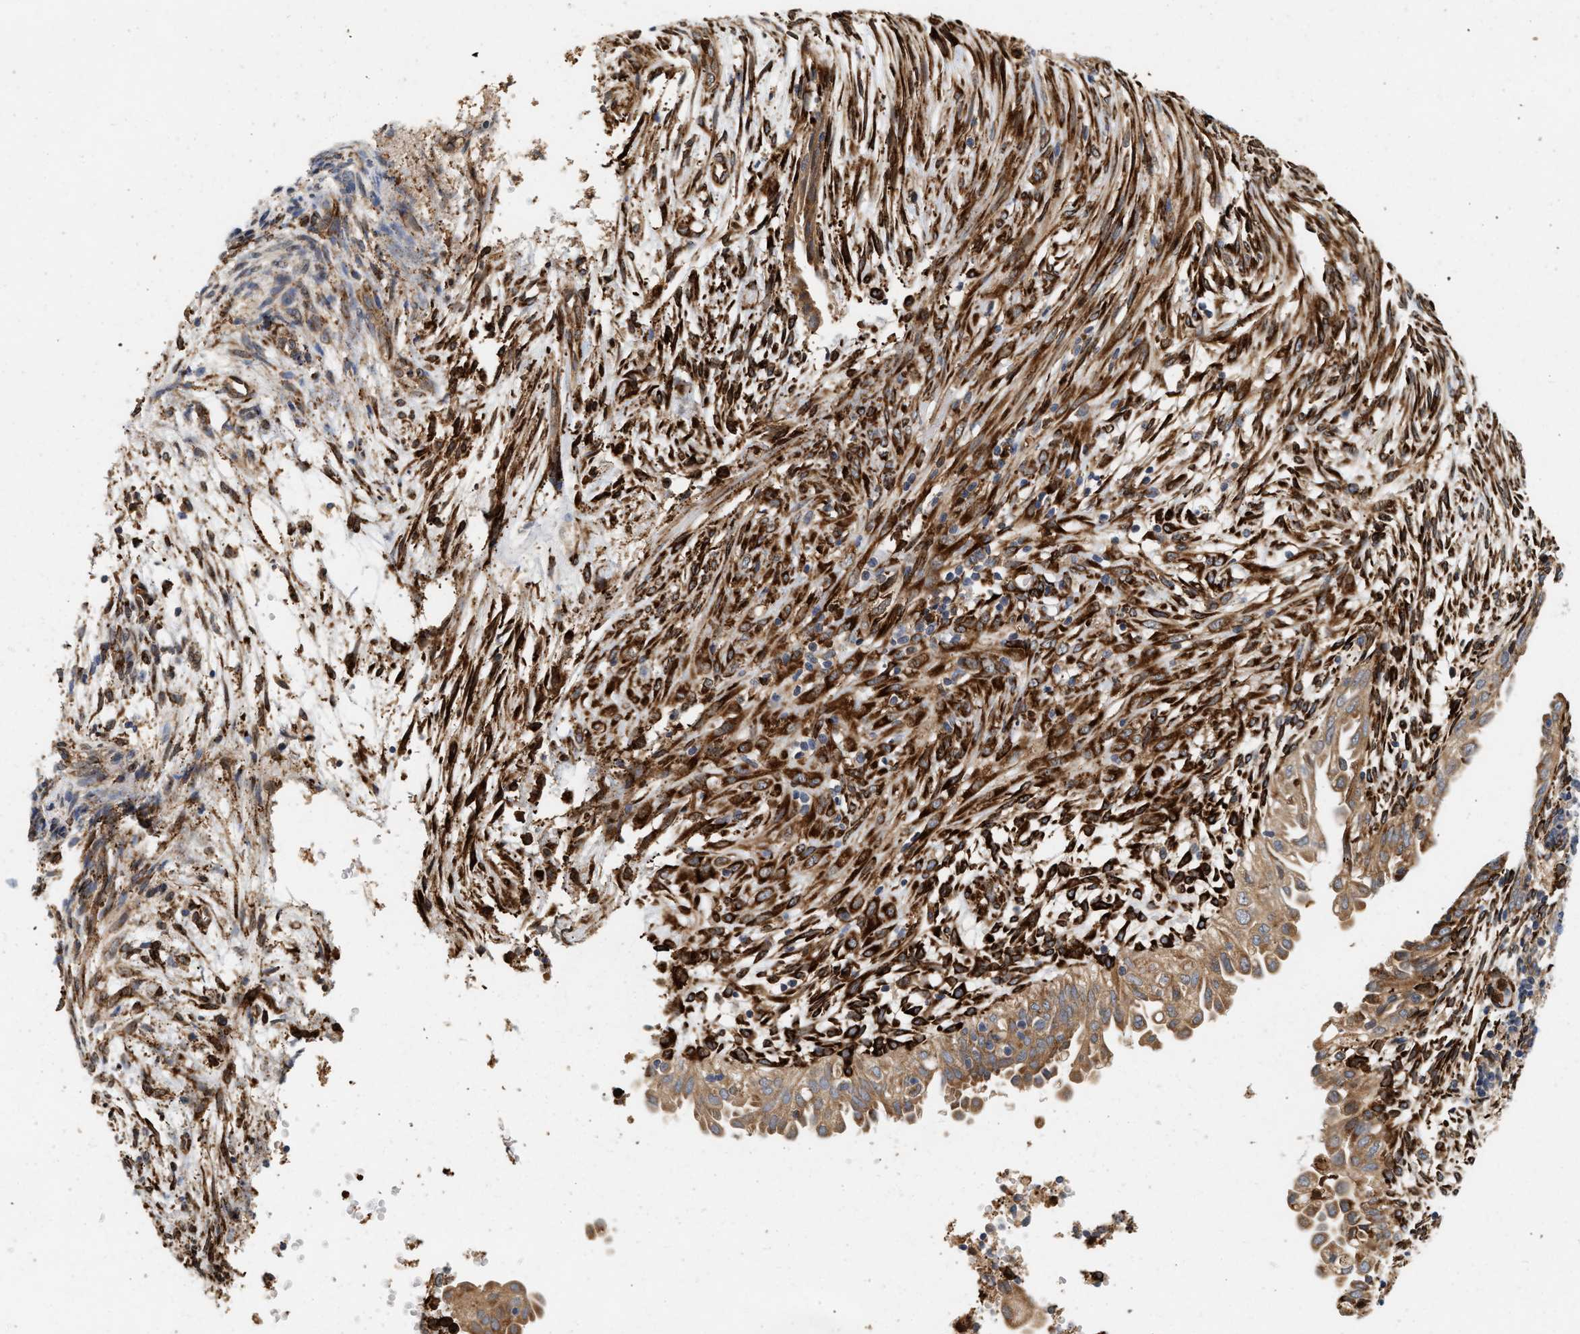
{"staining": {"intensity": "moderate", "quantity": ">75%", "location": "cytoplasmic/membranous"}, "tissue": "endometrial cancer", "cell_type": "Tumor cells", "image_type": "cancer", "snomed": [{"axis": "morphology", "description": "Adenocarcinoma, NOS"}, {"axis": "topography", "description": "Endometrium"}], "caption": "Endometrial cancer (adenocarcinoma) tissue exhibits moderate cytoplasmic/membranous staining in about >75% of tumor cells The protein of interest is shown in brown color, while the nuclei are stained blue.", "gene": "PLCD1", "patient": {"sex": "female", "age": 58}}